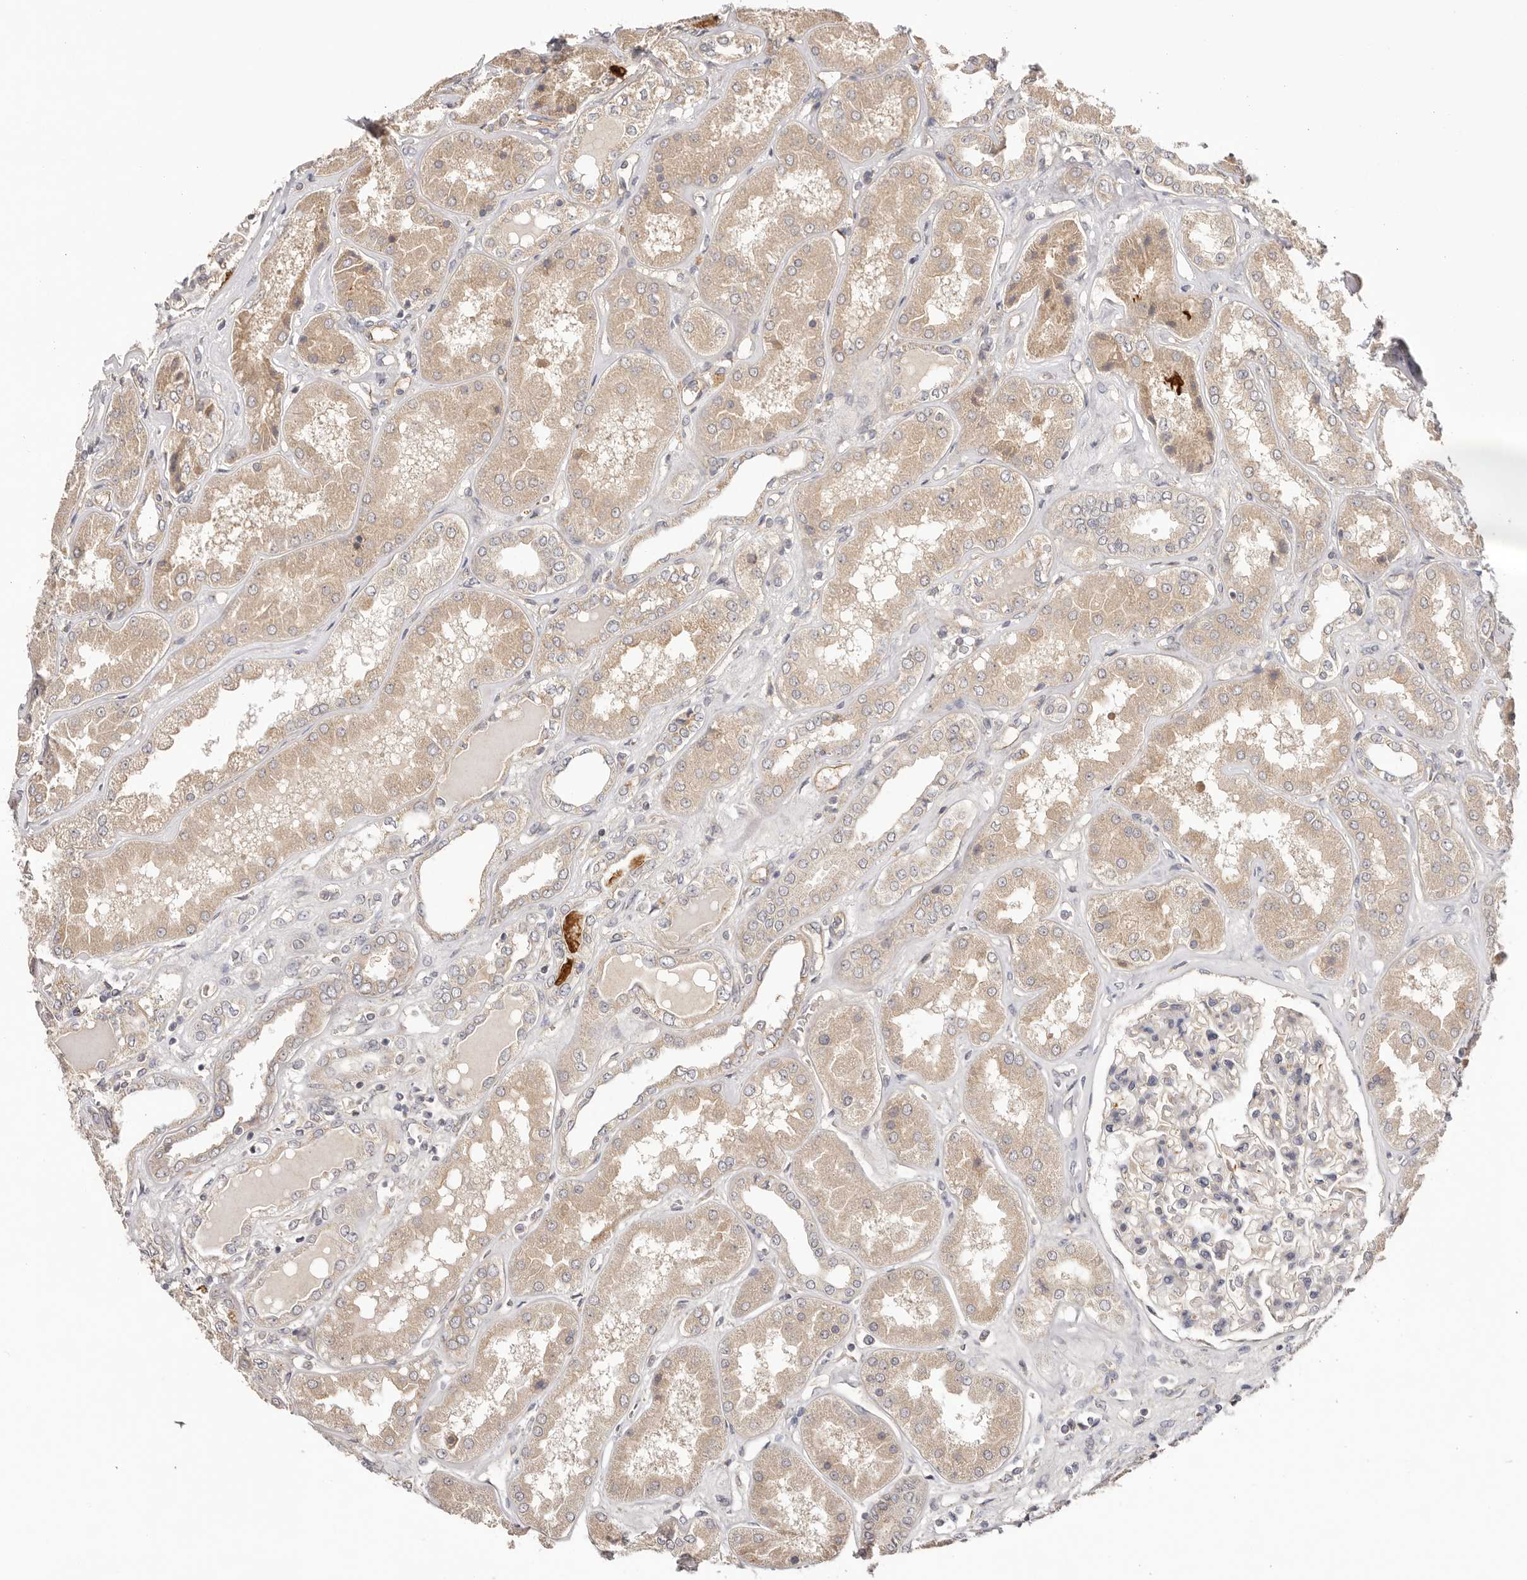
{"staining": {"intensity": "moderate", "quantity": "<25%", "location": "cytoplasmic/membranous"}, "tissue": "kidney", "cell_type": "Cells in glomeruli", "image_type": "normal", "snomed": [{"axis": "morphology", "description": "Normal tissue, NOS"}, {"axis": "topography", "description": "Kidney"}], "caption": "The image displays staining of normal kidney, revealing moderate cytoplasmic/membranous protein expression (brown color) within cells in glomeruli.", "gene": "UBR2", "patient": {"sex": "female", "age": 56}}